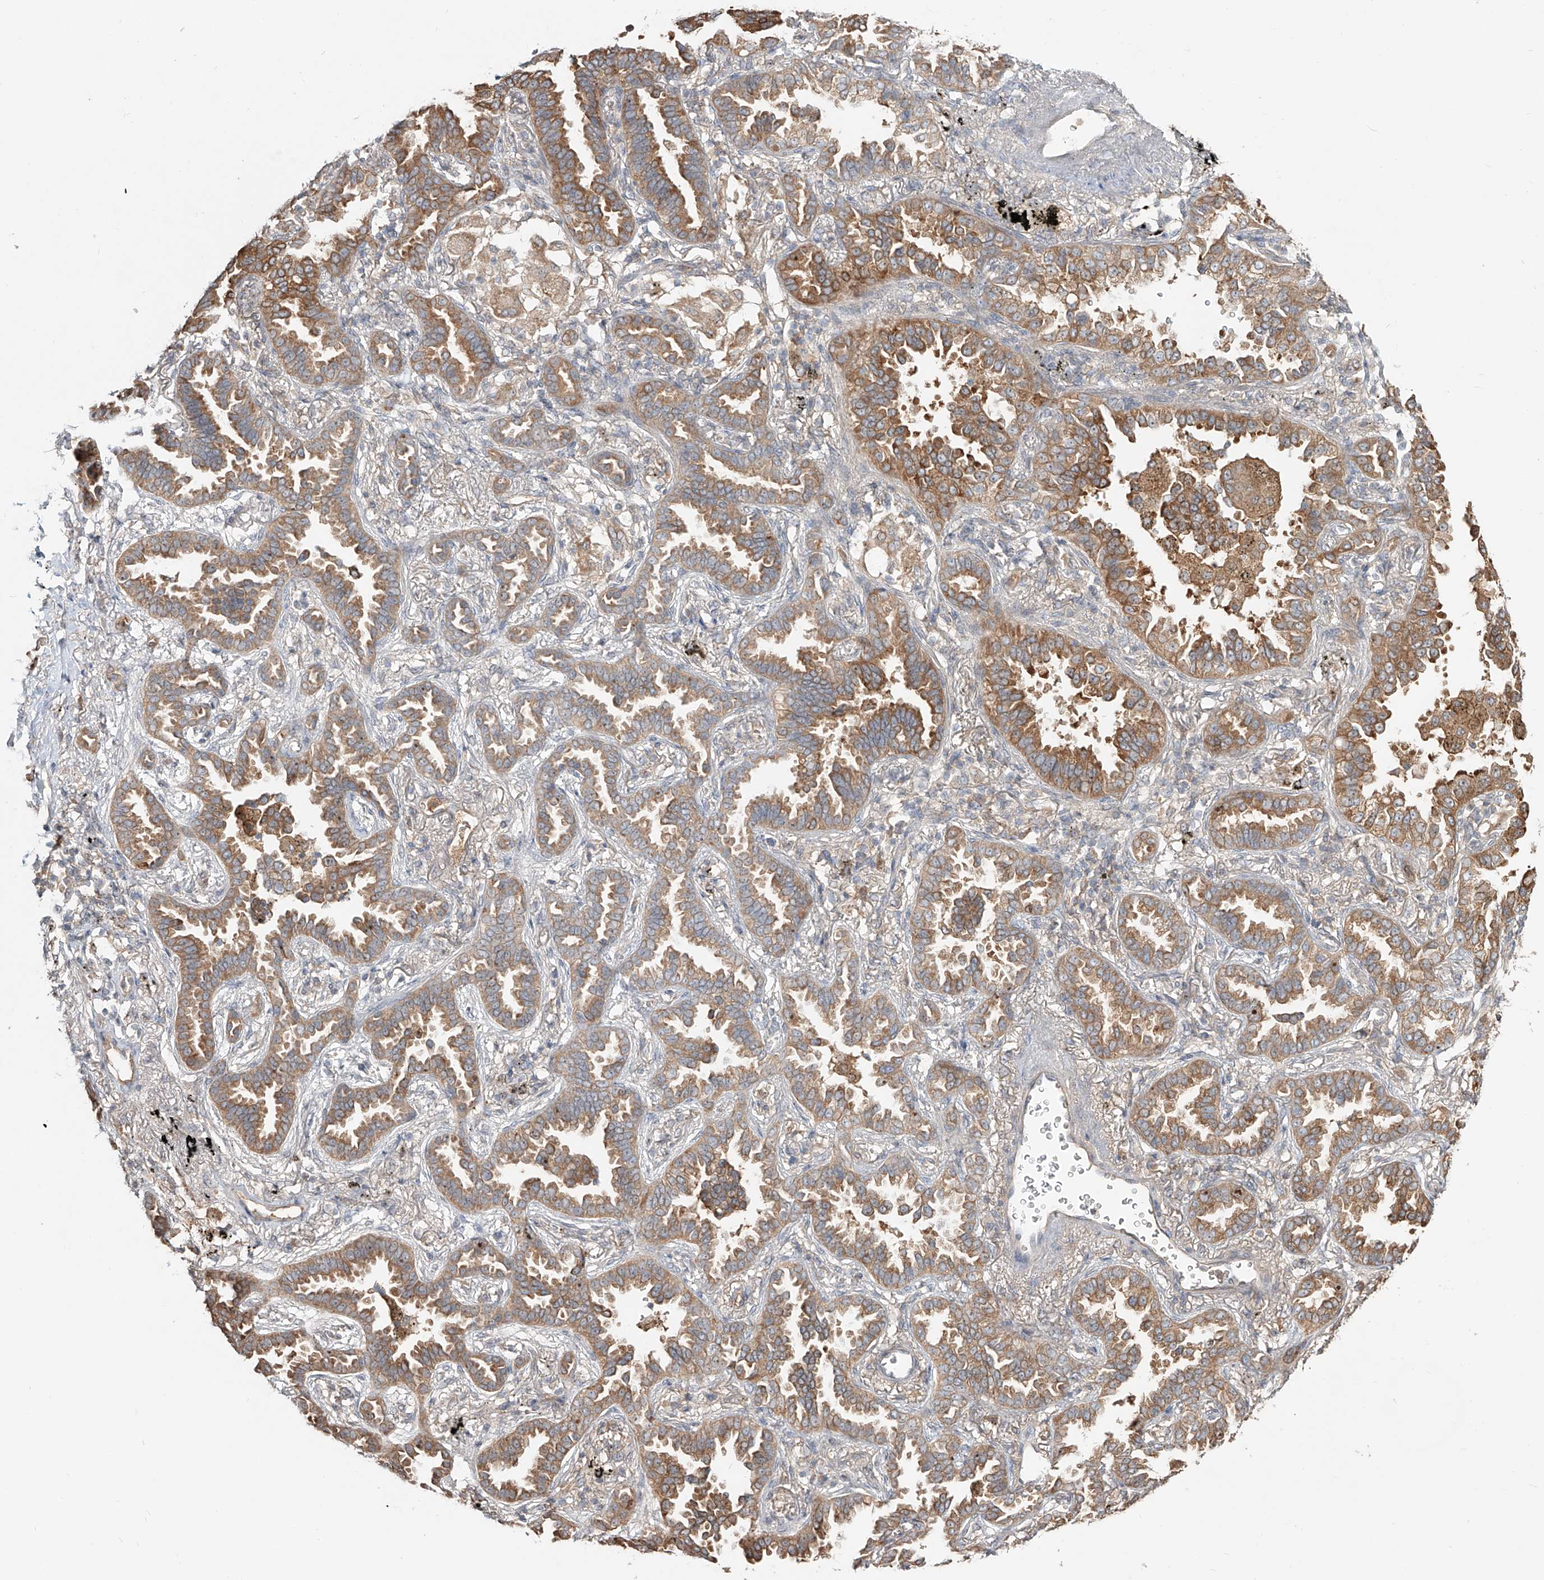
{"staining": {"intensity": "moderate", "quantity": ">75%", "location": "cytoplasmic/membranous"}, "tissue": "lung cancer", "cell_type": "Tumor cells", "image_type": "cancer", "snomed": [{"axis": "morphology", "description": "Normal tissue, NOS"}, {"axis": "morphology", "description": "Adenocarcinoma, NOS"}, {"axis": "topography", "description": "Lung"}], "caption": "Lung cancer tissue displays moderate cytoplasmic/membranous staining in about >75% of tumor cells", "gene": "ERO1A", "patient": {"sex": "male", "age": 59}}